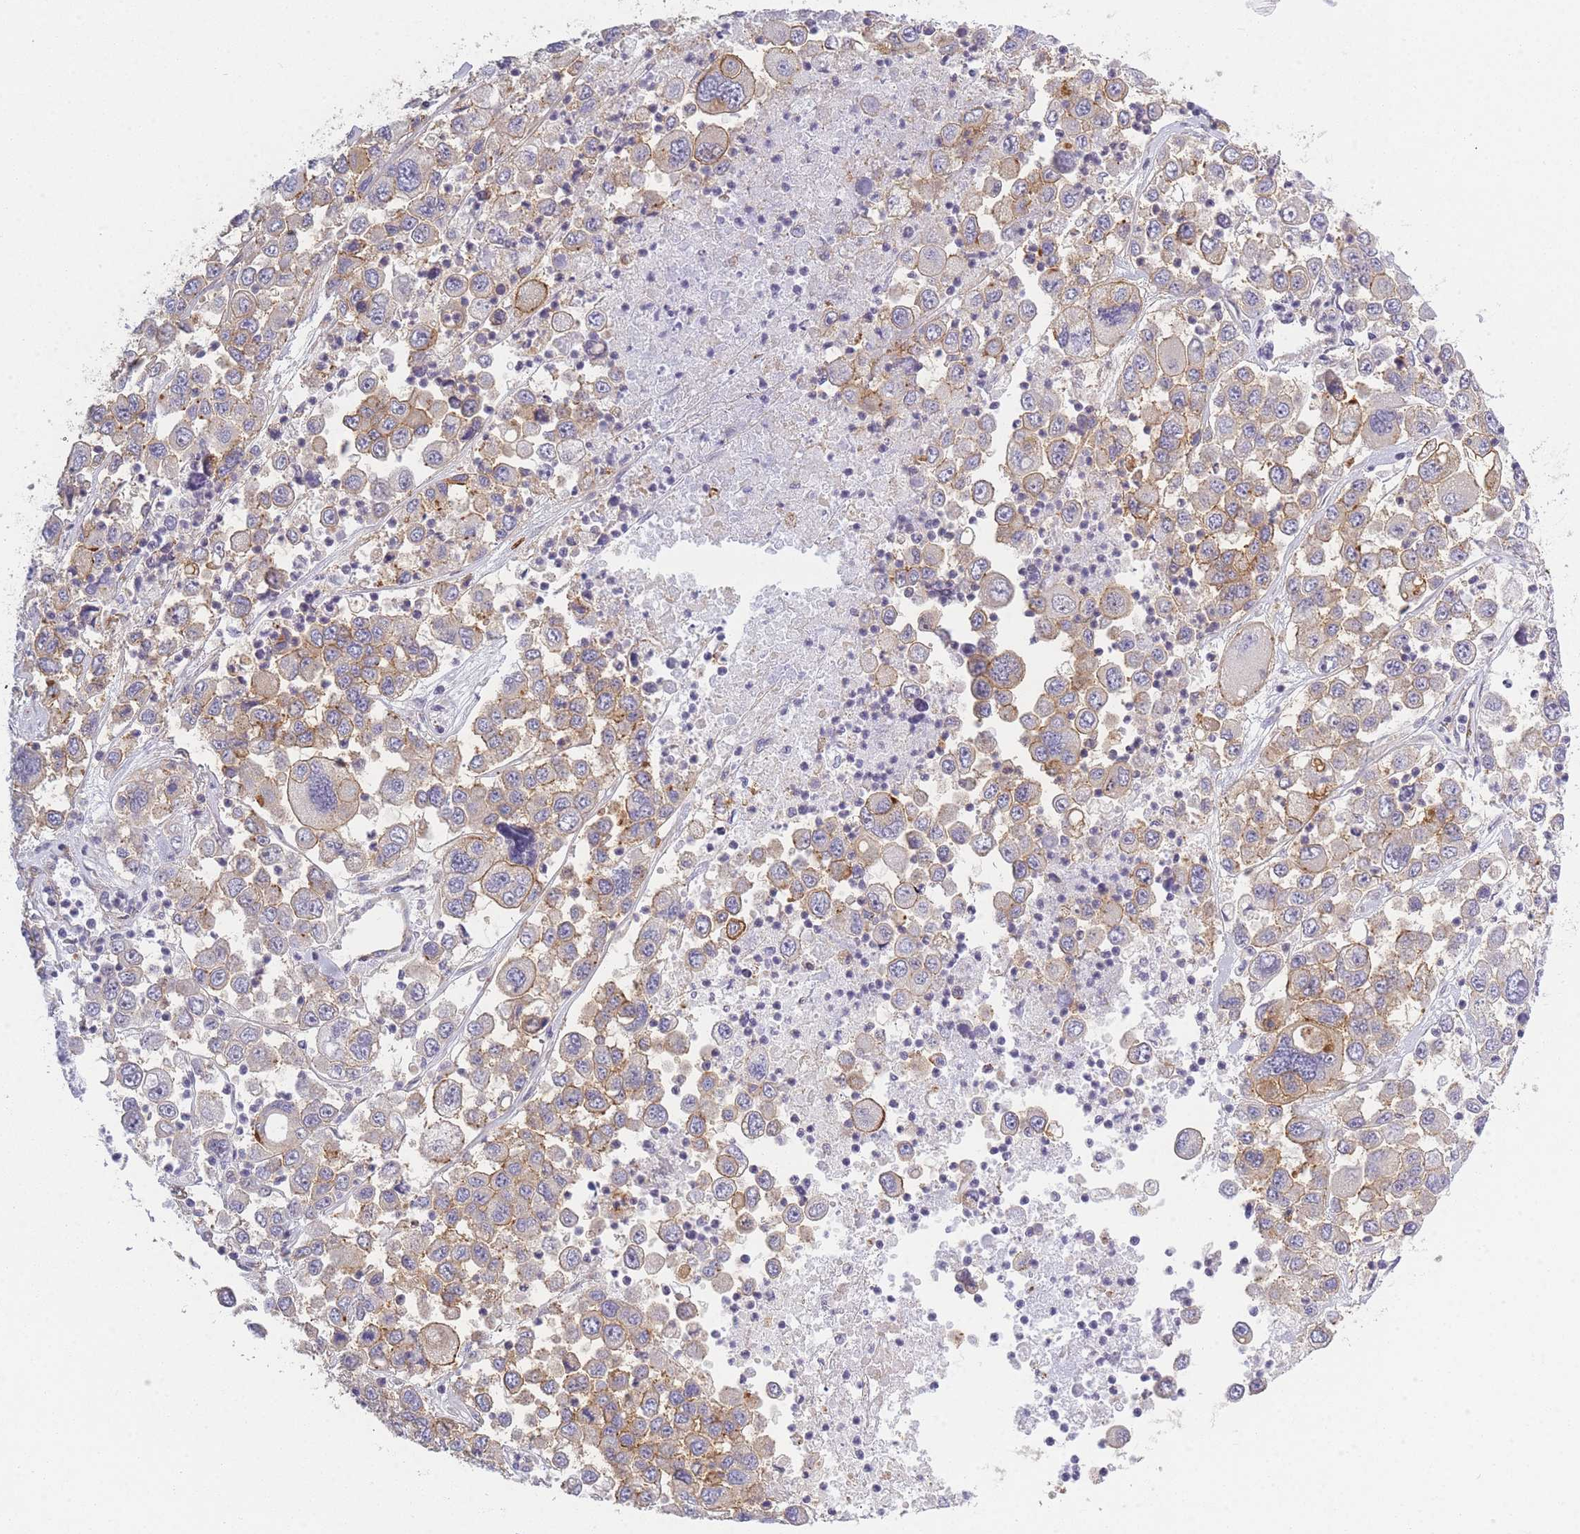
{"staining": {"intensity": "moderate", "quantity": "25%-75%", "location": "cytoplasmic/membranous"}, "tissue": "melanoma", "cell_type": "Tumor cells", "image_type": "cancer", "snomed": [{"axis": "morphology", "description": "Malignant melanoma, Metastatic site"}, {"axis": "topography", "description": "Lymph node"}], "caption": "The histopathology image exhibits a brown stain indicating the presence of a protein in the cytoplasmic/membranous of tumor cells in malignant melanoma (metastatic site).", "gene": "SLC7A6", "patient": {"sex": "female", "age": 54}}